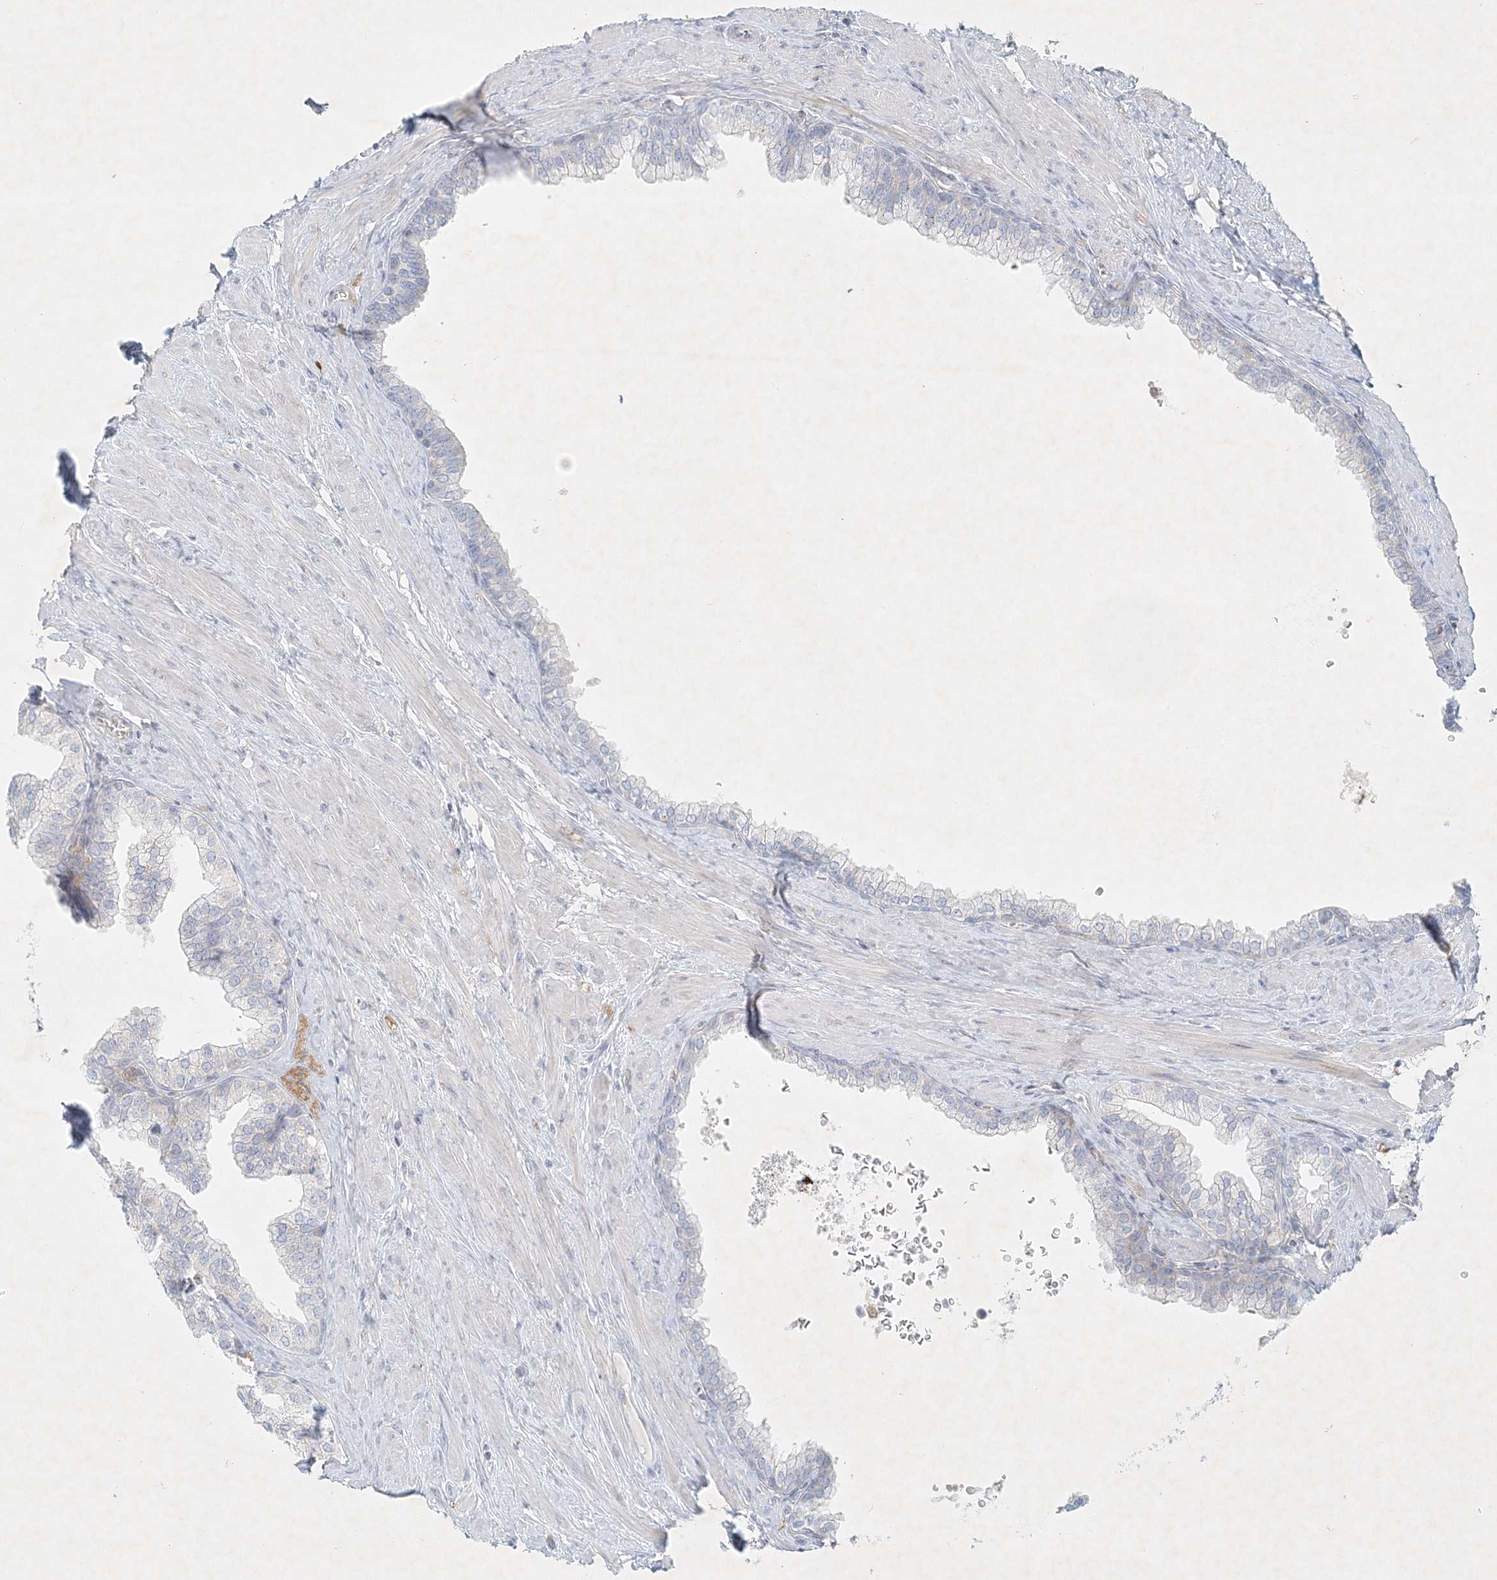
{"staining": {"intensity": "weak", "quantity": "<25%", "location": "cytoplasmic/membranous"}, "tissue": "prostate", "cell_type": "Glandular cells", "image_type": "normal", "snomed": [{"axis": "morphology", "description": "Normal tissue, NOS"}, {"axis": "morphology", "description": "Urothelial carcinoma, Low grade"}, {"axis": "topography", "description": "Urinary bladder"}, {"axis": "topography", "description": "Prostate"}], "caption": "Histopathology image shows no significant protein positivity in glandular cells of benign prostate.", "gene": "STK11IP", "patient": {"sex": "male", "age": 60}}